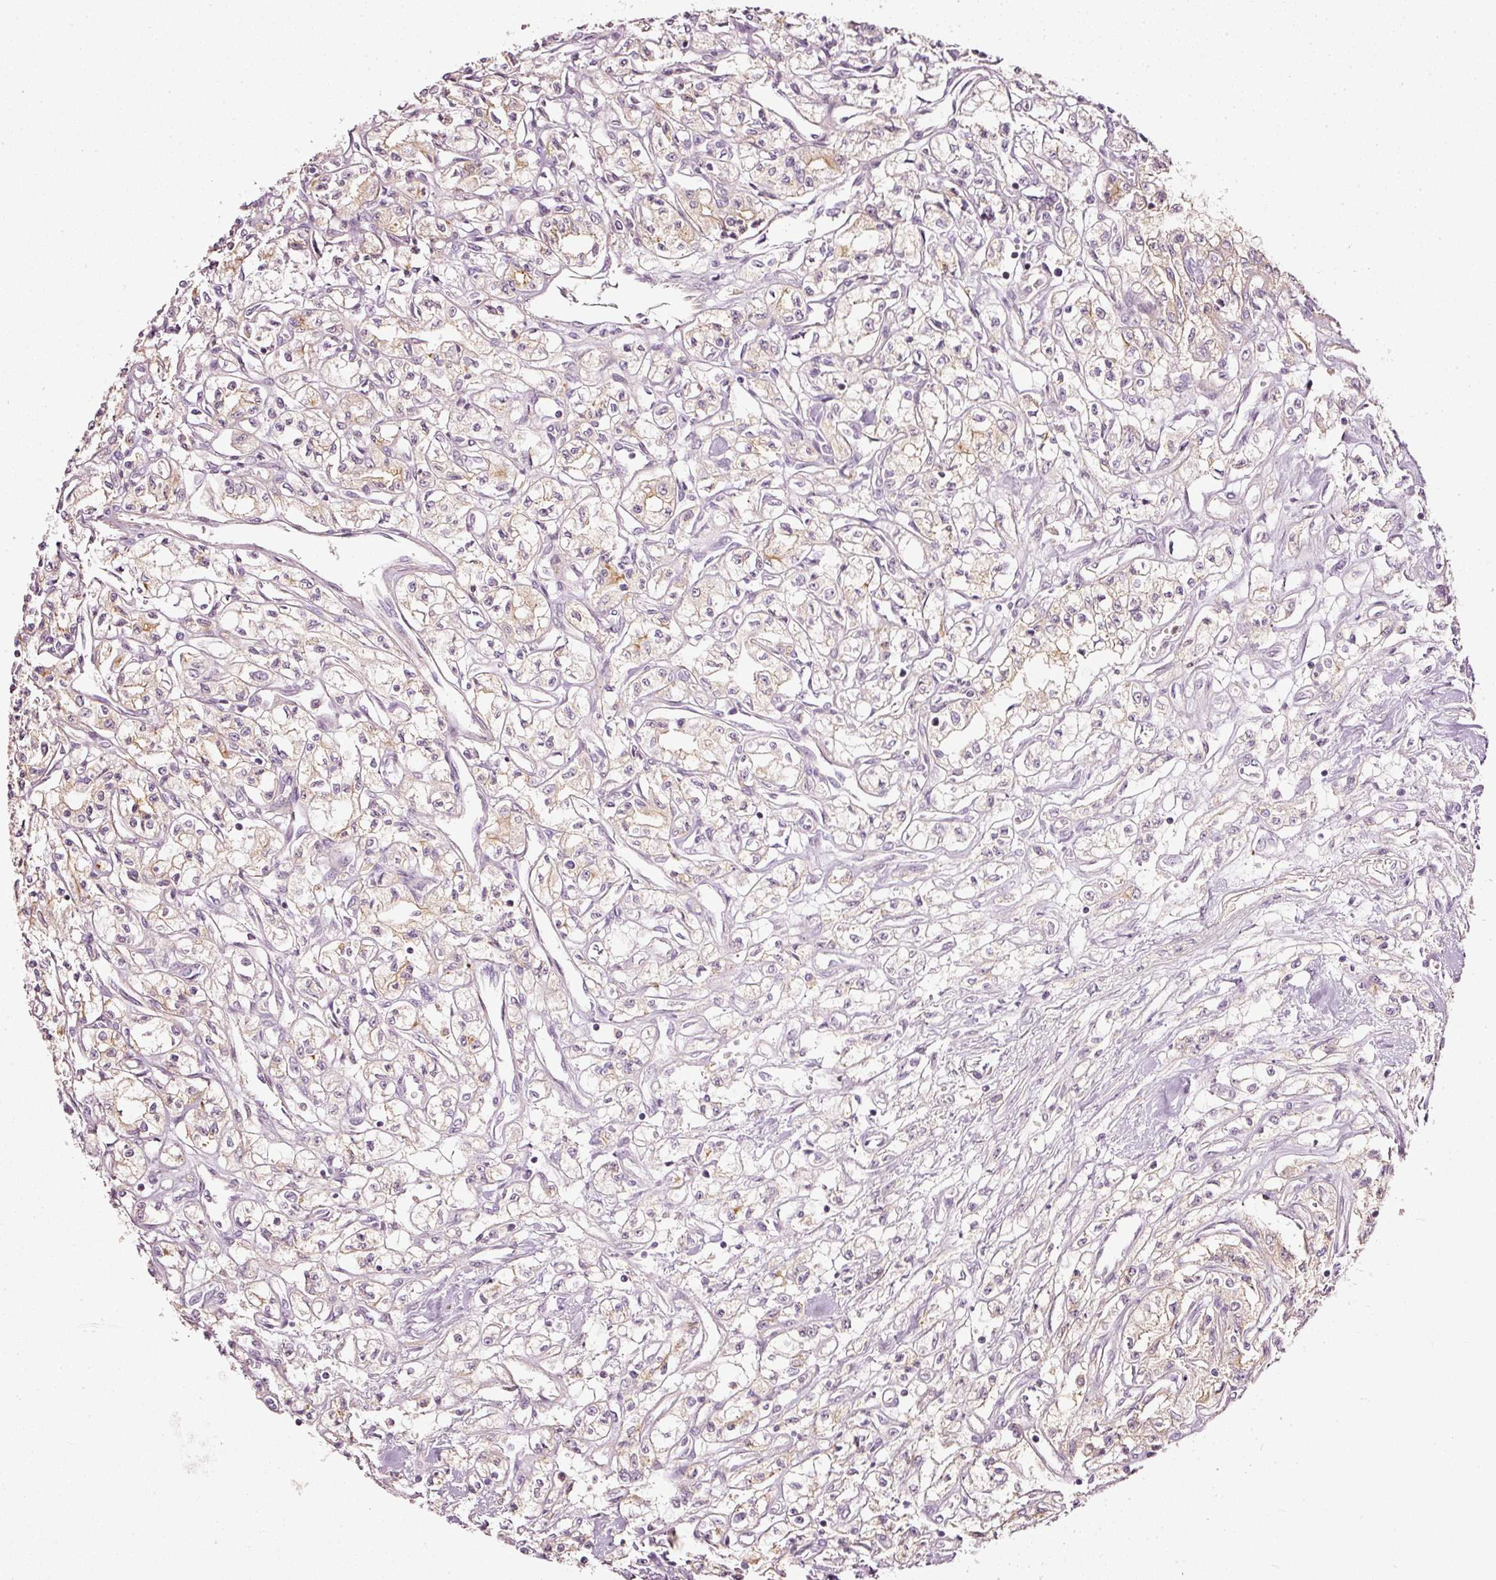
{"staining": {"intensity": "negative", "quantity": "none", "location": "none"}, "tissue": "renal cancer", "cell_type": "Tumor cells", "image_type": "cancer", "snomed": [{"axis": "morphology", "description": "Adenocarcinoma, NOS"}, {"axis": "topography", "description": "Kidney"}], "caption": "Immunohistochemical staining of renal adenocarcinoma exhibits no significant expression in tumor cells.", "gene": "TOGARAM1", "patient": {"sex": "male", "age": 56}}